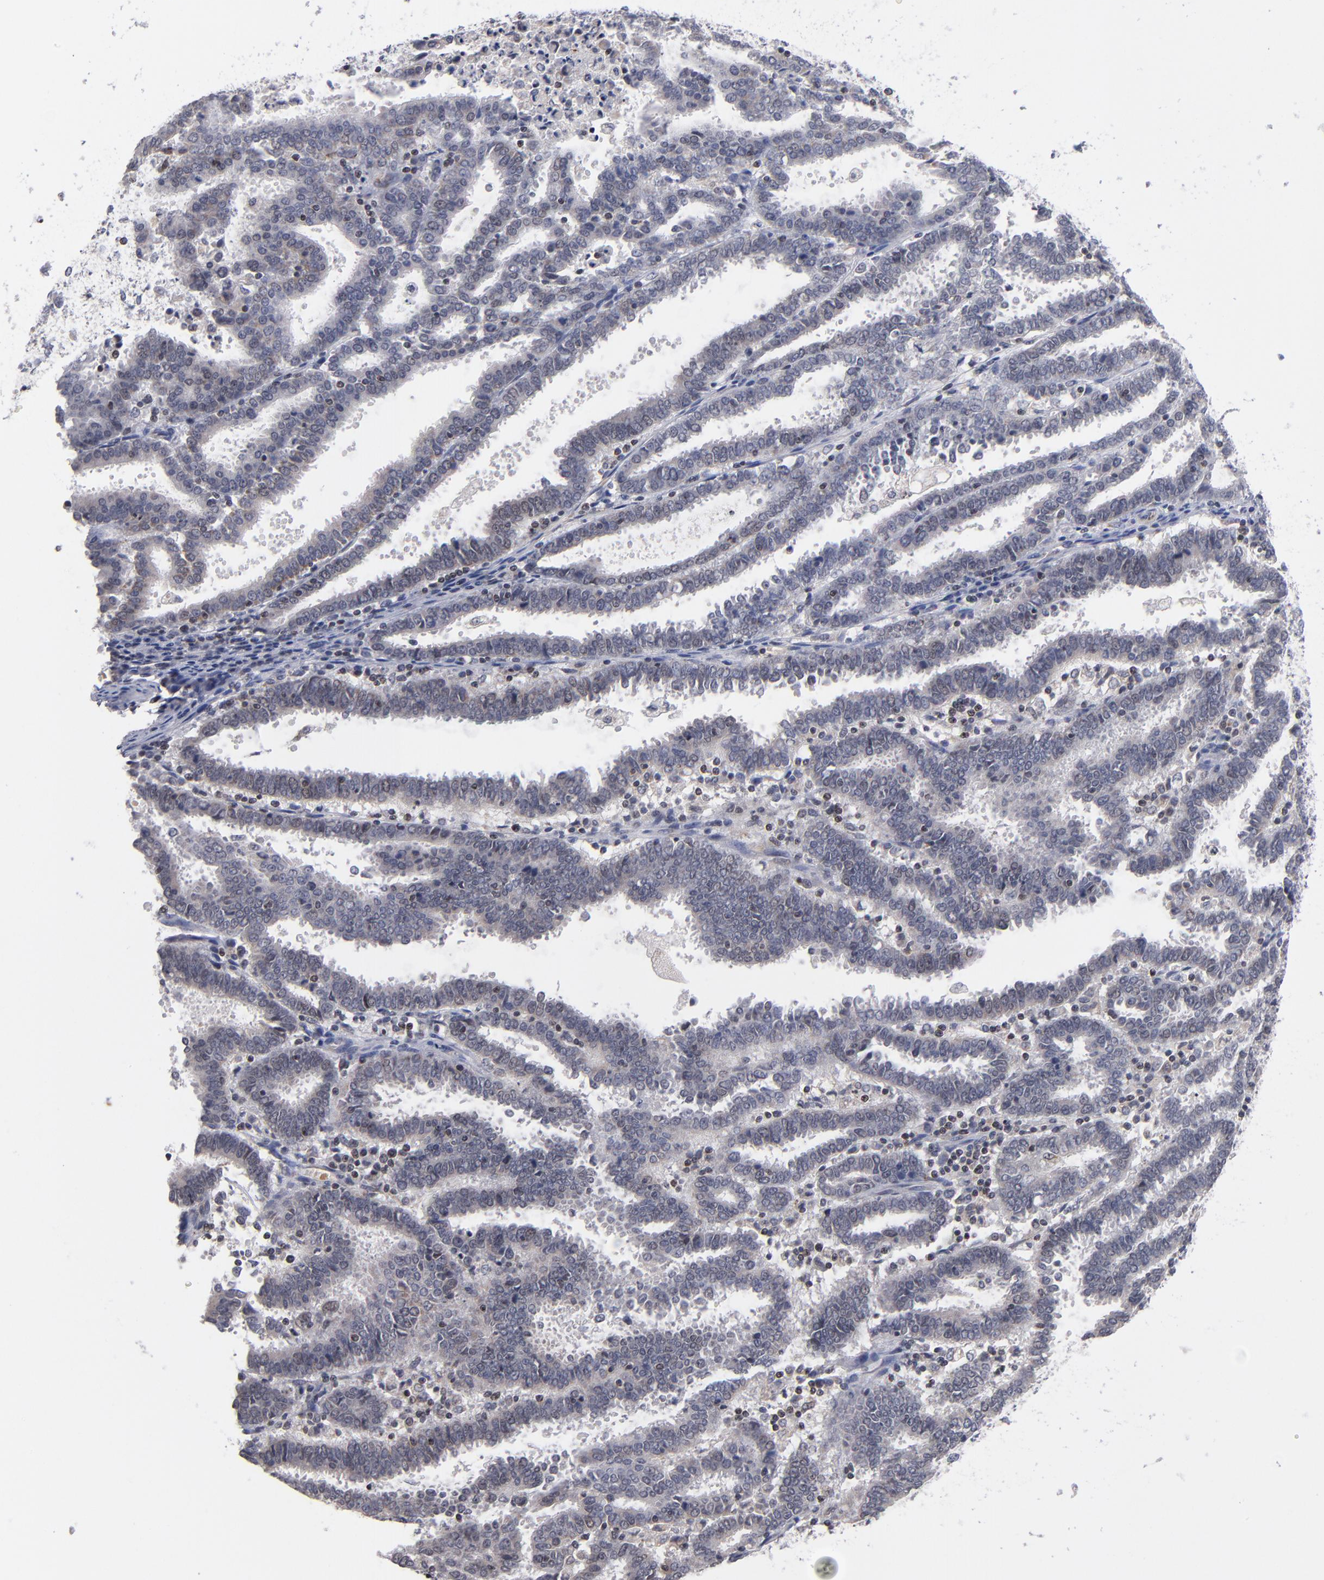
{"staining": {"intensity": "weak", "quantity": "<25%", "location": "nuclear"}, "tissue": "endometrial cancer", "cell_type": "Tumor cells", "image_type": "cancer", "snomed": [{"axis": "morphology", "description": "Adenocarcinoma, NOS"}, {"axis": "topography", "description": "Uterus"}], "caption": "Adenocarcinoma (endometrial) stained for a protein using immunohistochemistry shows no positivity tumor cells.", "gene": "ODF2", "patient": {"sex": "female", "age": 83}}